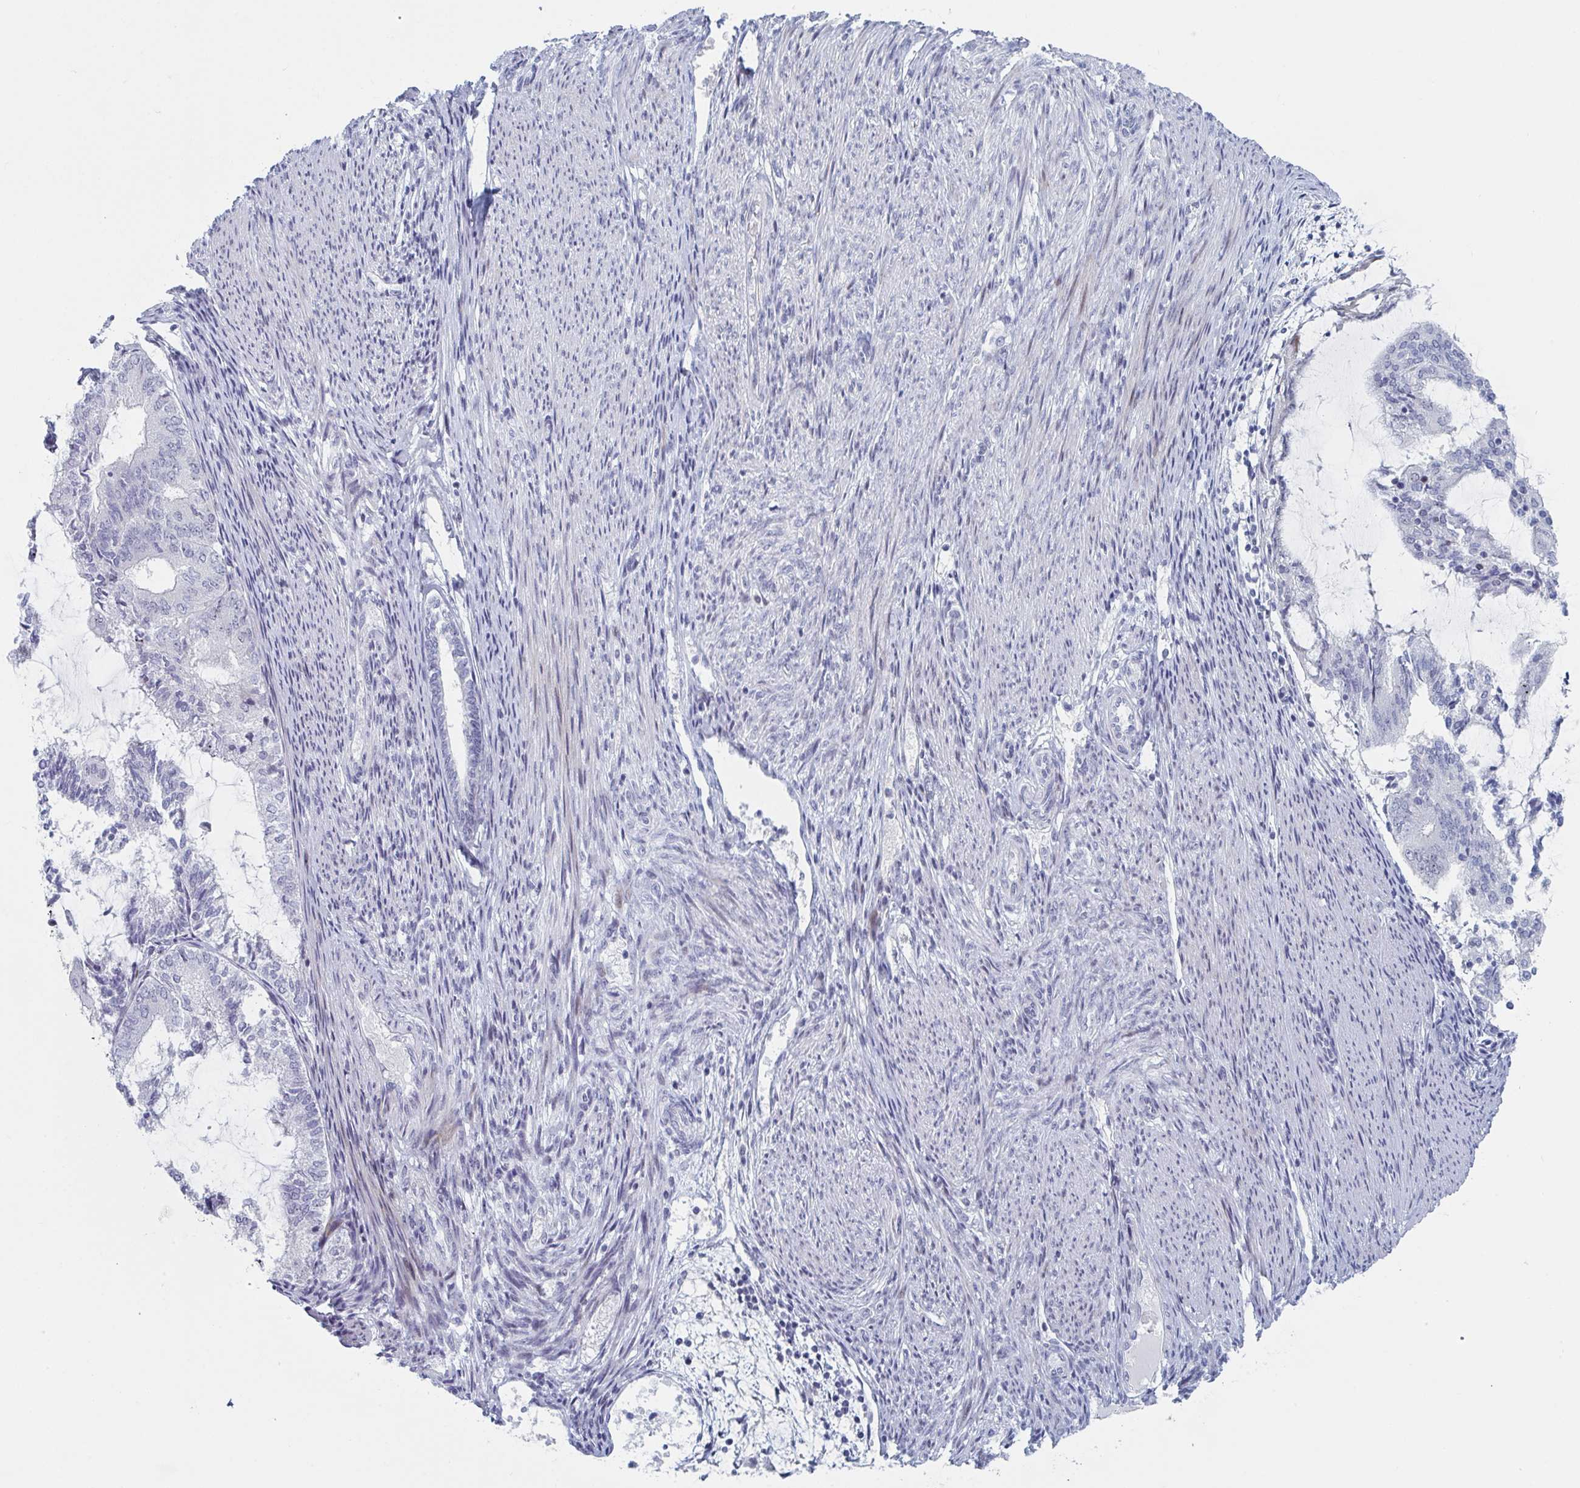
{"staining": {"intensity": "moderate", "quantity": "<25%", "location": "nuclear"}, "tissue": "endometrial cancer", "cell_type": "Tumor cells", "image_type": "cancer", "snomed": [{"axis": "morphology", "description": "Adenocarcinoma, NOS"}, {"axis": "topography", "description": "Endometrium"}], "caption": "Immunohistochemical staining of human adenocarcinoma (endometrial) displays moderate nuclear protein expression in approximately <25% of tumor cells.", "gene": "NR1H2", "patient": {"sex": "female", "age": 81}}